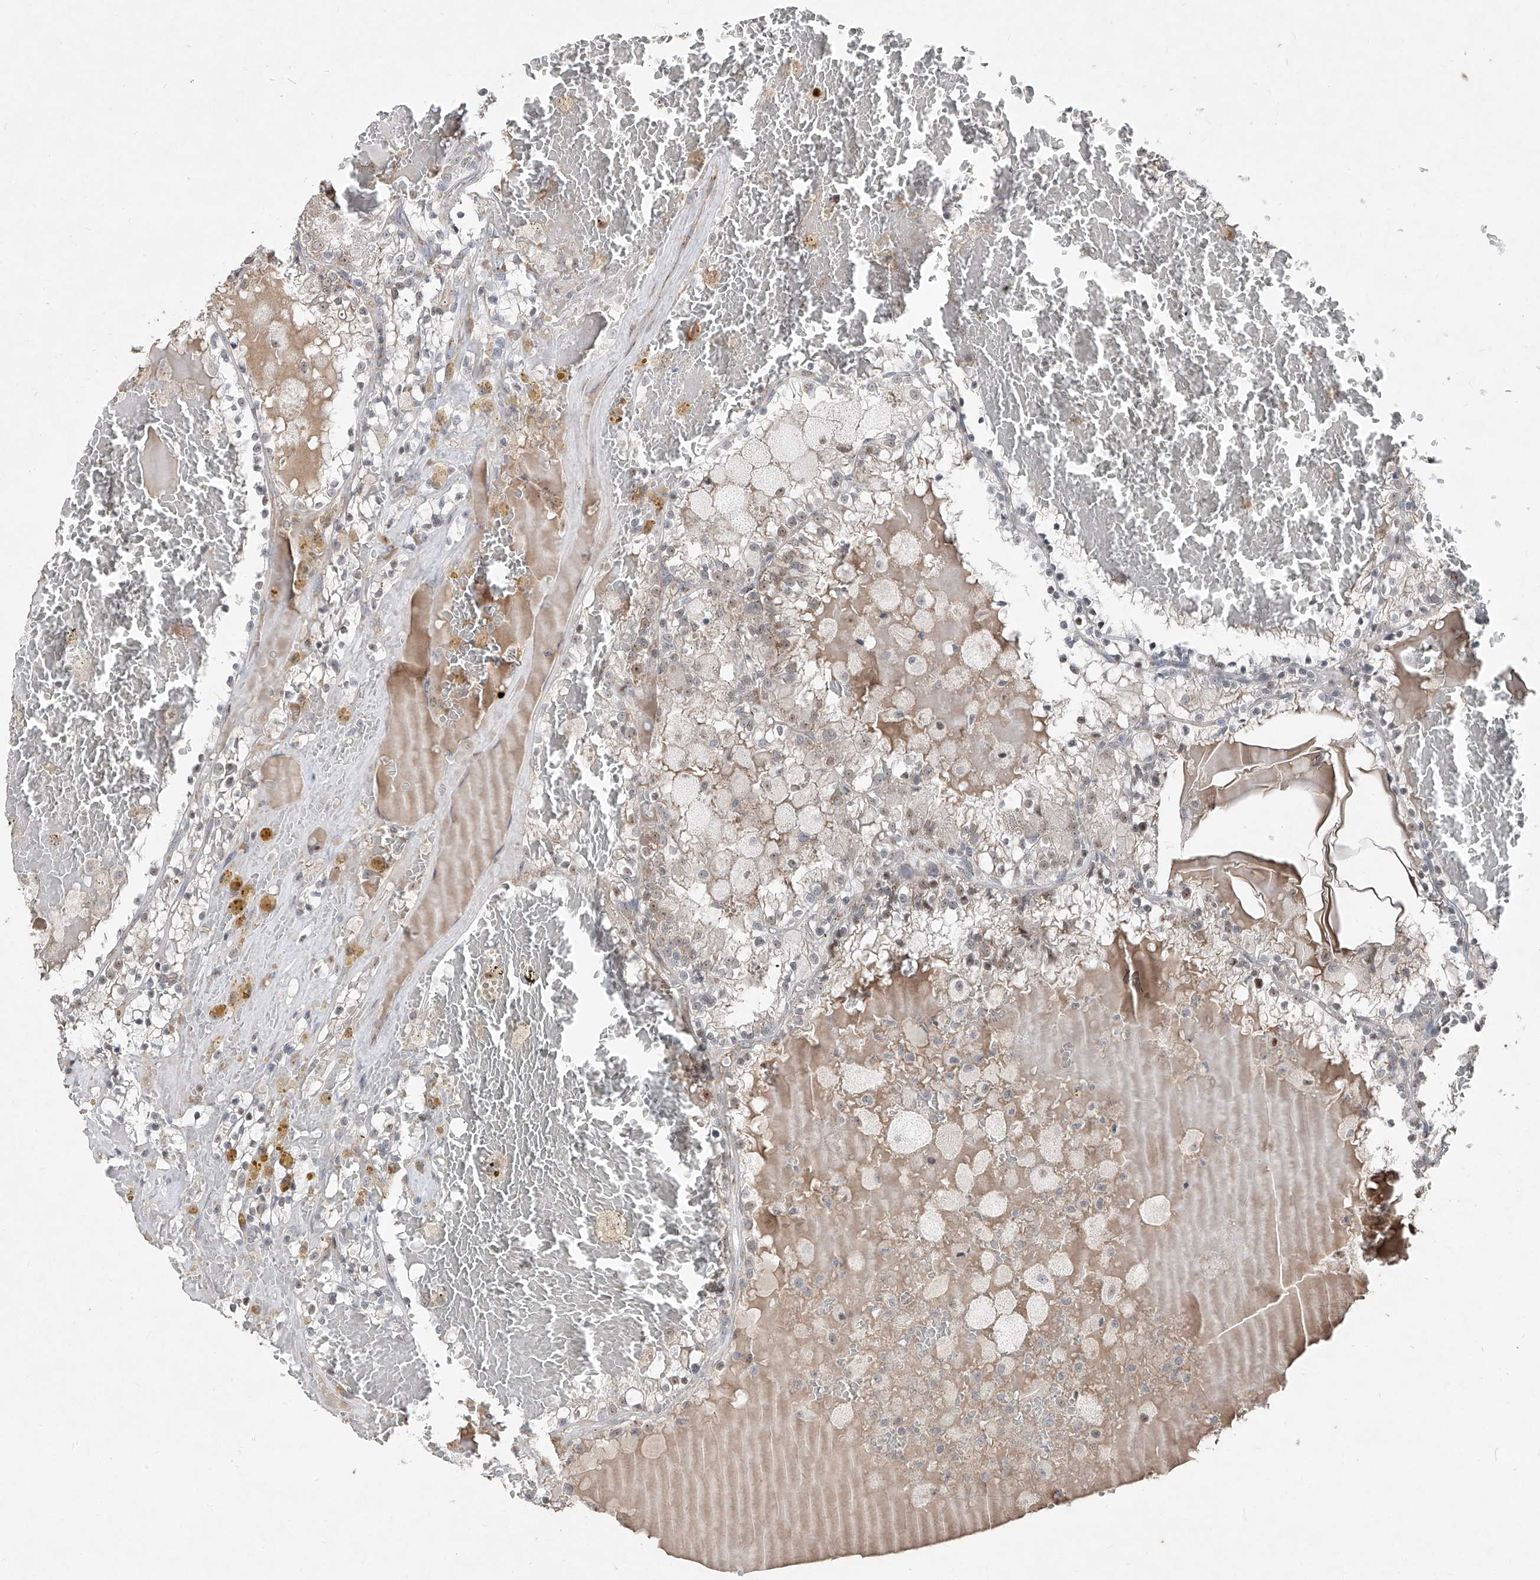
{"staining": {"intensity": "weak", "quantity": "25%-75%", "location": "cytoplasmic/membranous,nuclear"}, "tissue": "renal cancer", "cell_type": "Tumor cells", "image_type": "cancer", "snomed": [{"axis": "morphology", "description": "Adenocarcinoma, NOS"}, {"axis": "topography", "description": "Kidney"}], "caption": "A histopathology image showing weak cytoplasmic/membranous and nuclear staining in about 25%-75% of tumor cells in renal adenocarcinoma, as visualized by brown immunohistochemical staining.", "gene": "NDUFB3", "patient": {"sex": "female", "age": 56}}